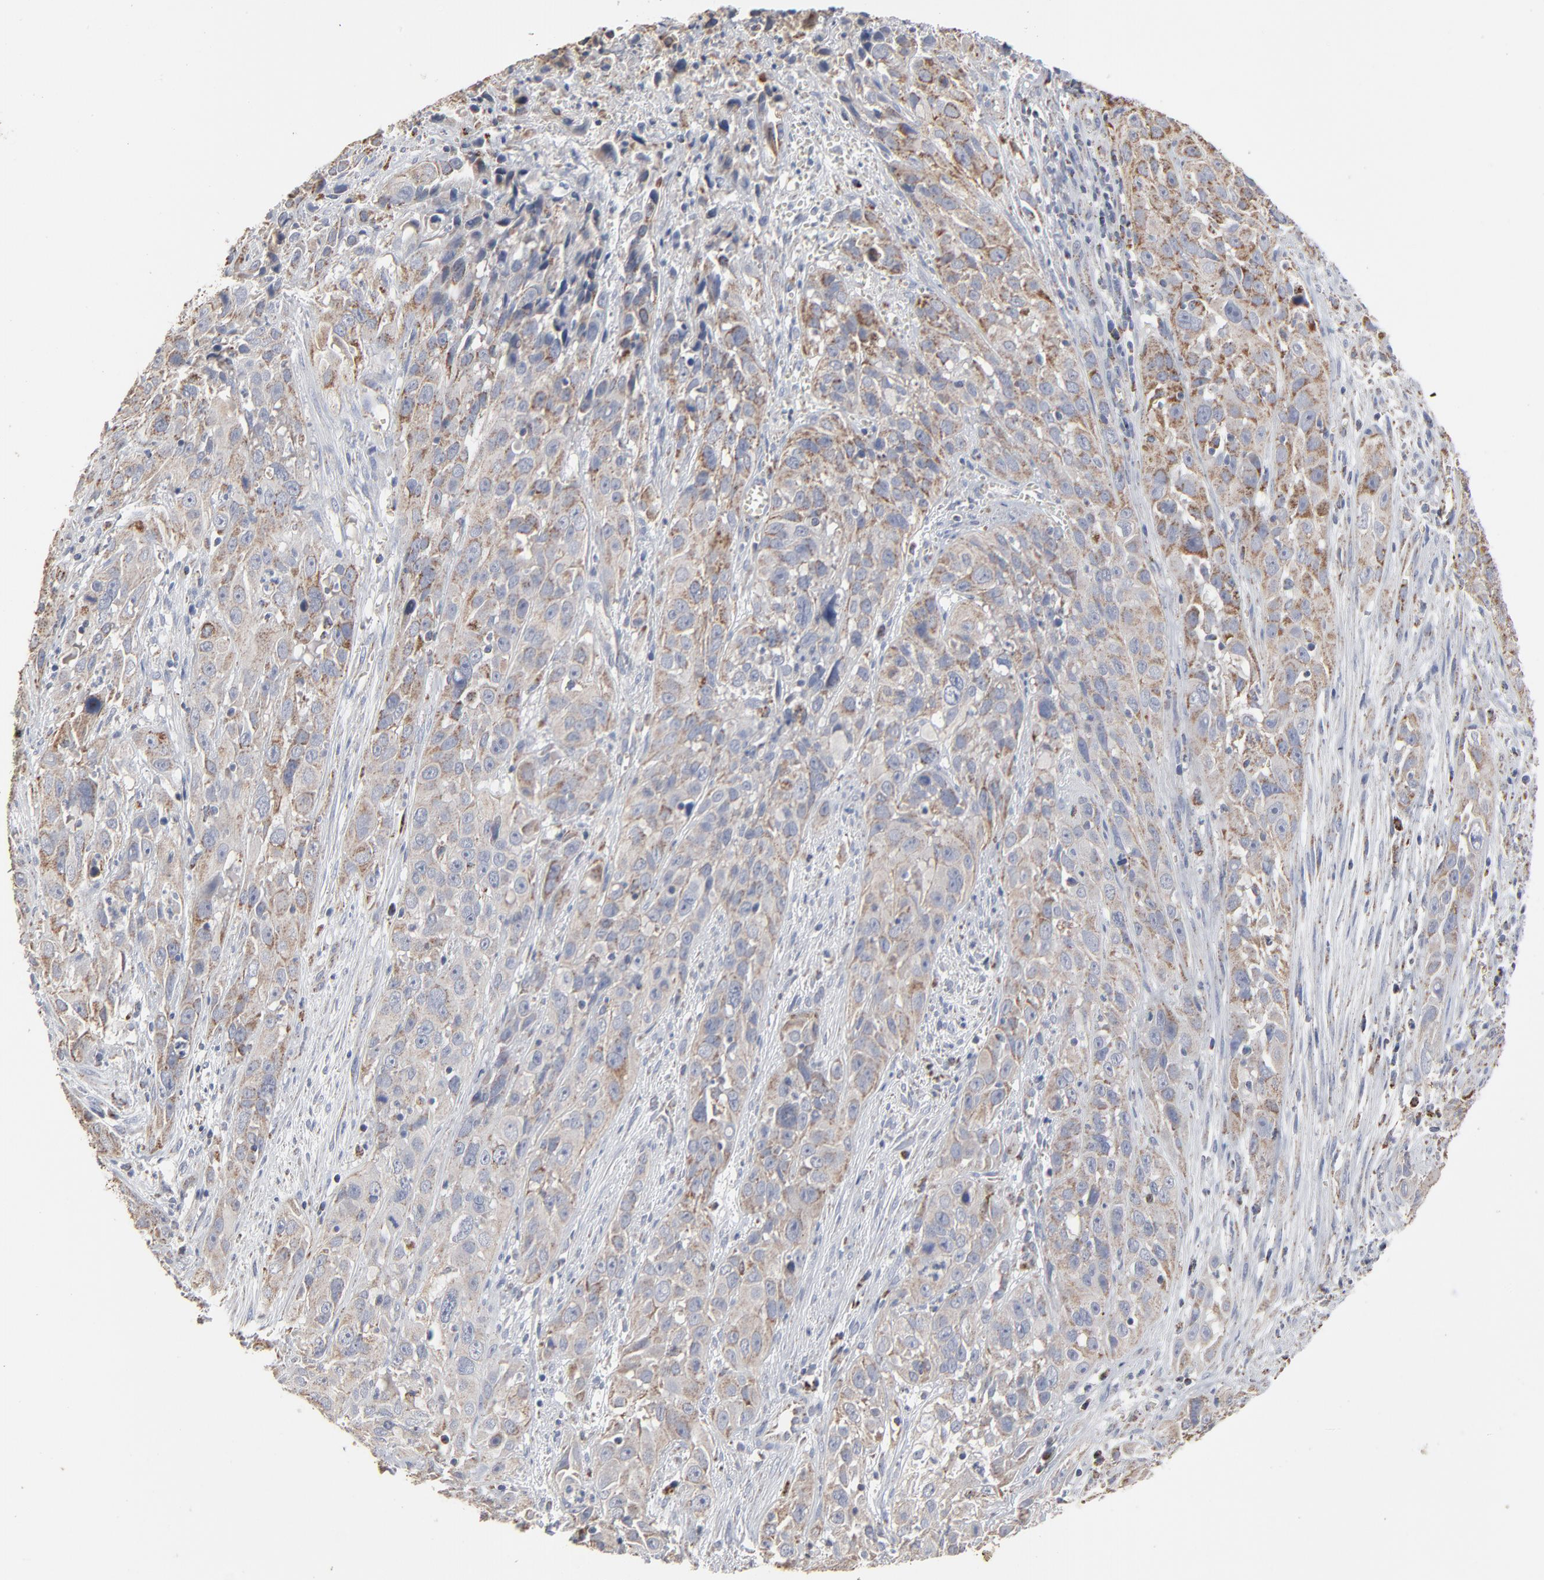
{"staining": {"intensity": "weak", "quantity": ">75%", "location": "cytoplasmic/membranous"}, "tissue": "cervical cancer", "cell_type": "Tumor cells", "image_type": "cancer", "snomed": [{"axis": "morphology", "description": "Squamous cell carcinoma, NOS"}, {"axis": "topography", "description": "Cervix"}], "caption": "Brown immunohistochemical staining in squamous cell carcinoma (cervical) displays weak cytoplasmic/membranous staining in approximately >75% of tumor cells.", "gene": "UQCRC1", "patient": {"sex": "female", "age": 32}}